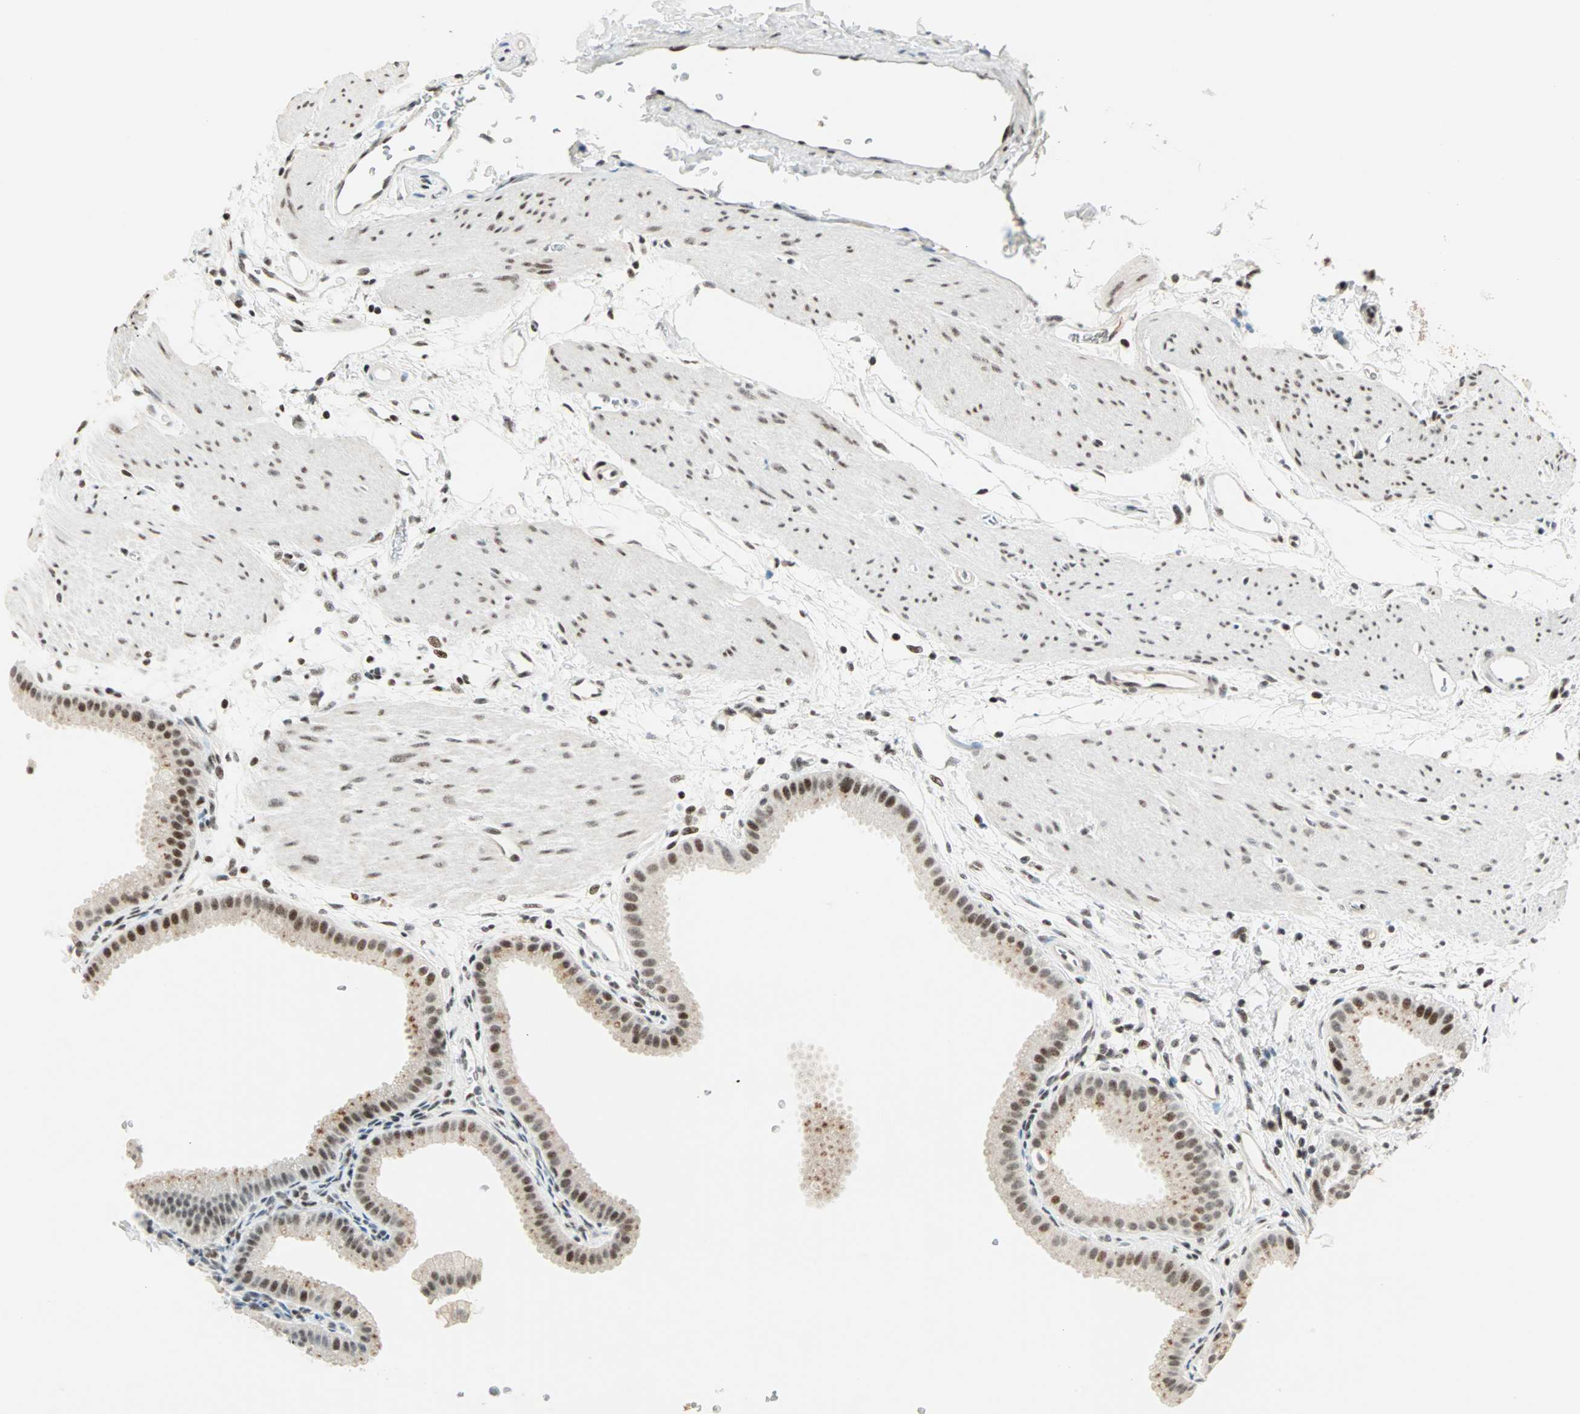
{"staining": {"intensity": "moderate", "quantity": ">75%", "location": "nuclear"}, "tissue": "gallbladder", "cell_type": "Glandular cells", "image_type": "normal", "snomed": [{"axis": "morphology", "description": "Normal tissue, NOS"}, {"axis": "topography", "description": "Gallbladder"}], "caption": "An immunohistochemistry micrograph of unremarkable tissue is shown. Protein staining in brown labels moderate nuclear positivity in gallbladder within glandular cells.", "gene": "SIN3A", "patient": {"sex": "female", "age": 64}}